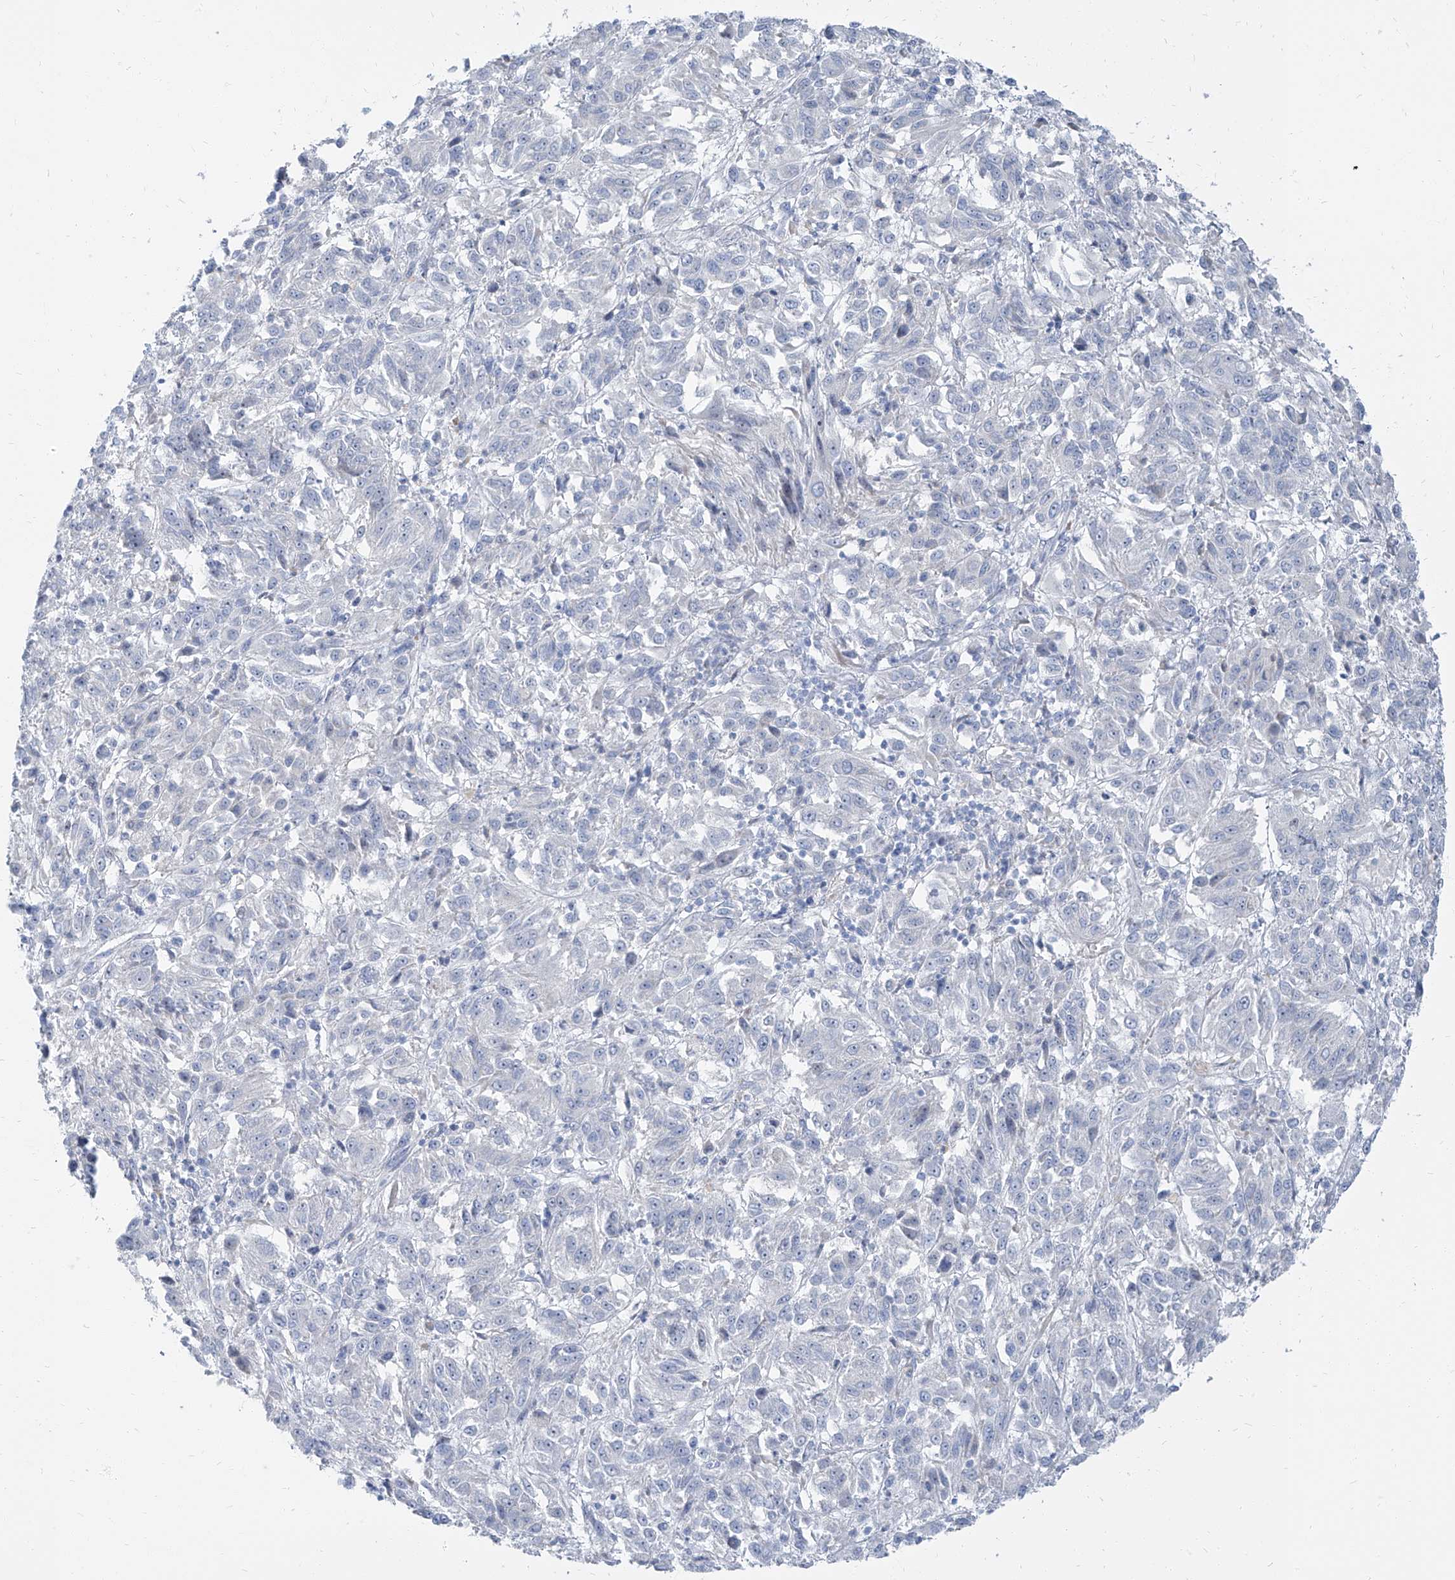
{"staining": {"intensity": "negative", "quantity": "none", "location": "none"}, "tissue": "melanoma", "cell_type": "Tumor cells", "image_type": "cancer", "snomed": [{"axis": "morphology", "description": "Malignant melanoma, Metastatic site"}, {"axis": "topography", "description": "Lung"}], "caption": "Tumor cells show no significant protein positivity in malignant melanoma (metastatic site). The staining is performed using DAB brown chromogen with nuclei counter-stained in using hematoxylin.", "gene": "TXLNB", "patient": {"sex": "male", "age": 64}}